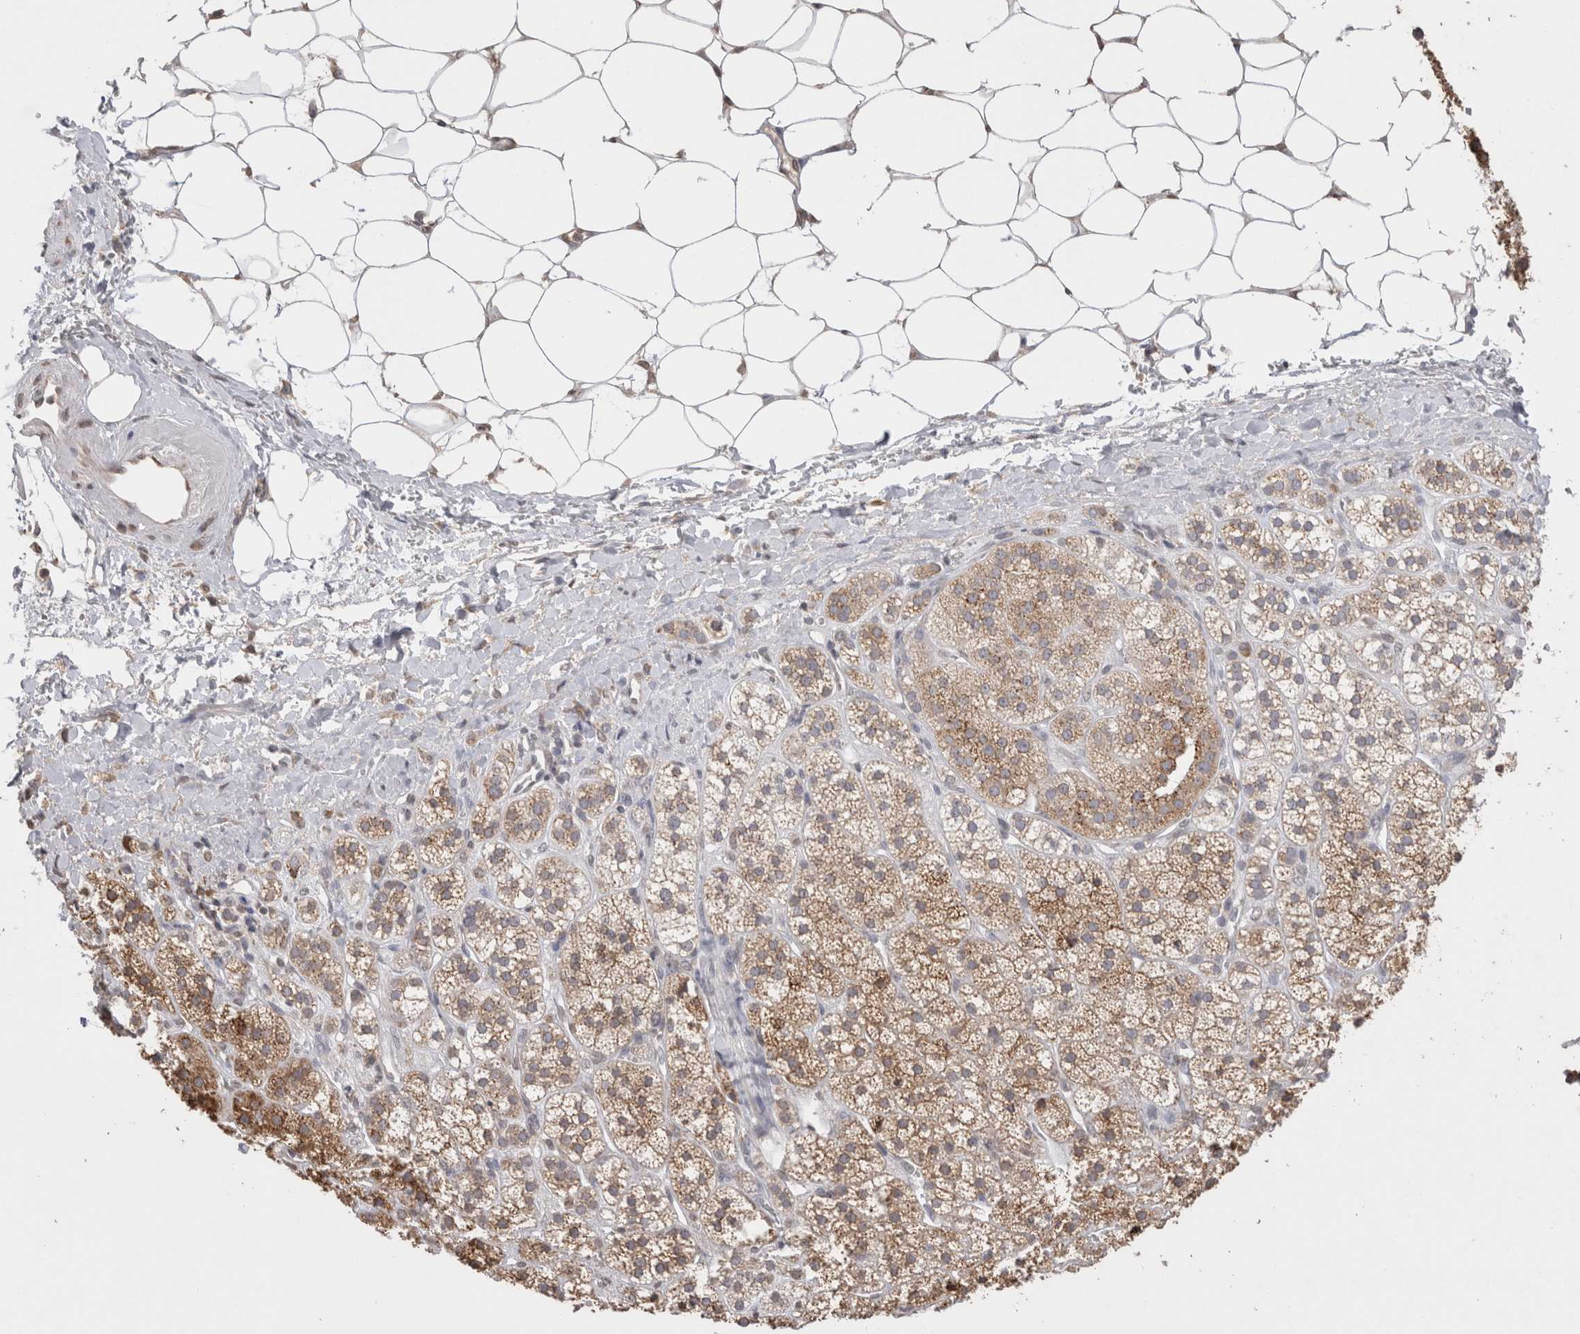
{"staining": {"intensity": "moderate", "quantity": ">75%", "location": "cytoplasmic/membranous"}, "tissue": "adrenal gland", "cell_type": "Glandular cells", "image_type": "normal", "snomed": [{"axis": "morphology", "description": "Normal tissue, NOS"}, {"axis": "topography", "description": "Adrenal gland"}], "caption": "Brown immunohistochemical staining in normal adrenal gland exhibits moderate cytoplasmic/membranous expression in approximately >75% of glandular cells. (DAB = brown stain, brightfield microscopy at high magnification).", "gene": "NOMO1", "patient": {"sex": "male", "age": 56}}